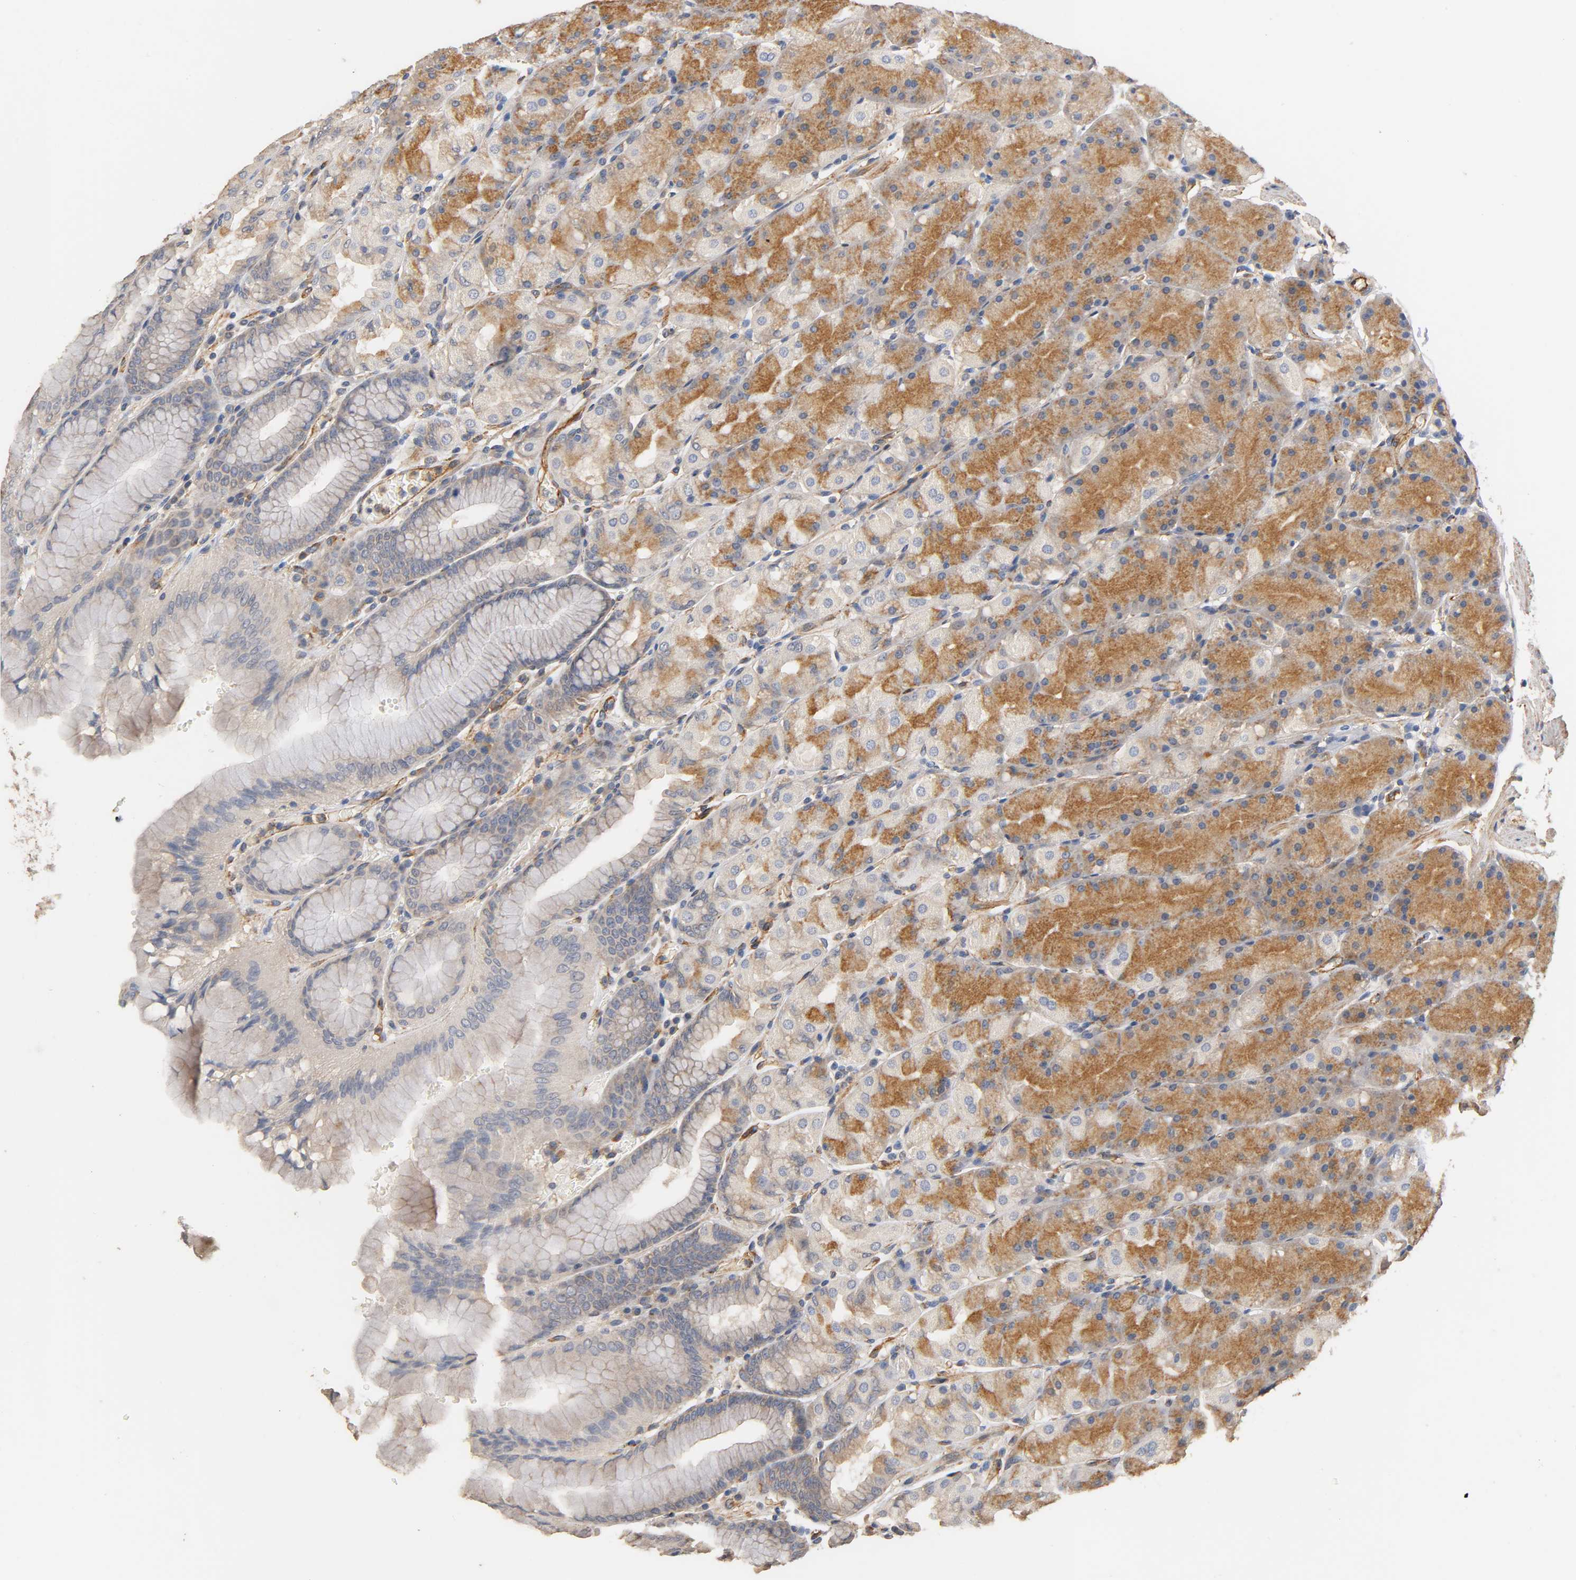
{"staining": {"intensity": "strong", "quantity": "25%-75%", "location": "cytoplasmic/membranous"}, "tissue": "stomach", "cell_type": "Glandular cells", "image_type": "normal", "snomed": [{"axis": "morphology", "description": "Normal tissue, NOS"}, {"axis": "topography", "description": "Stomach, upper"}, {"axis": "topography", "description": "Stomach"}], "caption": "IHC (DAB (3,3'-diaminobenzidine)) staining of benign stomach reveals strong cytoplasmic/membranous protein staining in about 25%-75% of glandular cells. (DAB (3,3'-diaminobenzidine) IHC, brown staining for protein, blue staining for nuclei).", "gene": "IFITM2", "patient": {"sex": "male", "age": 76}}